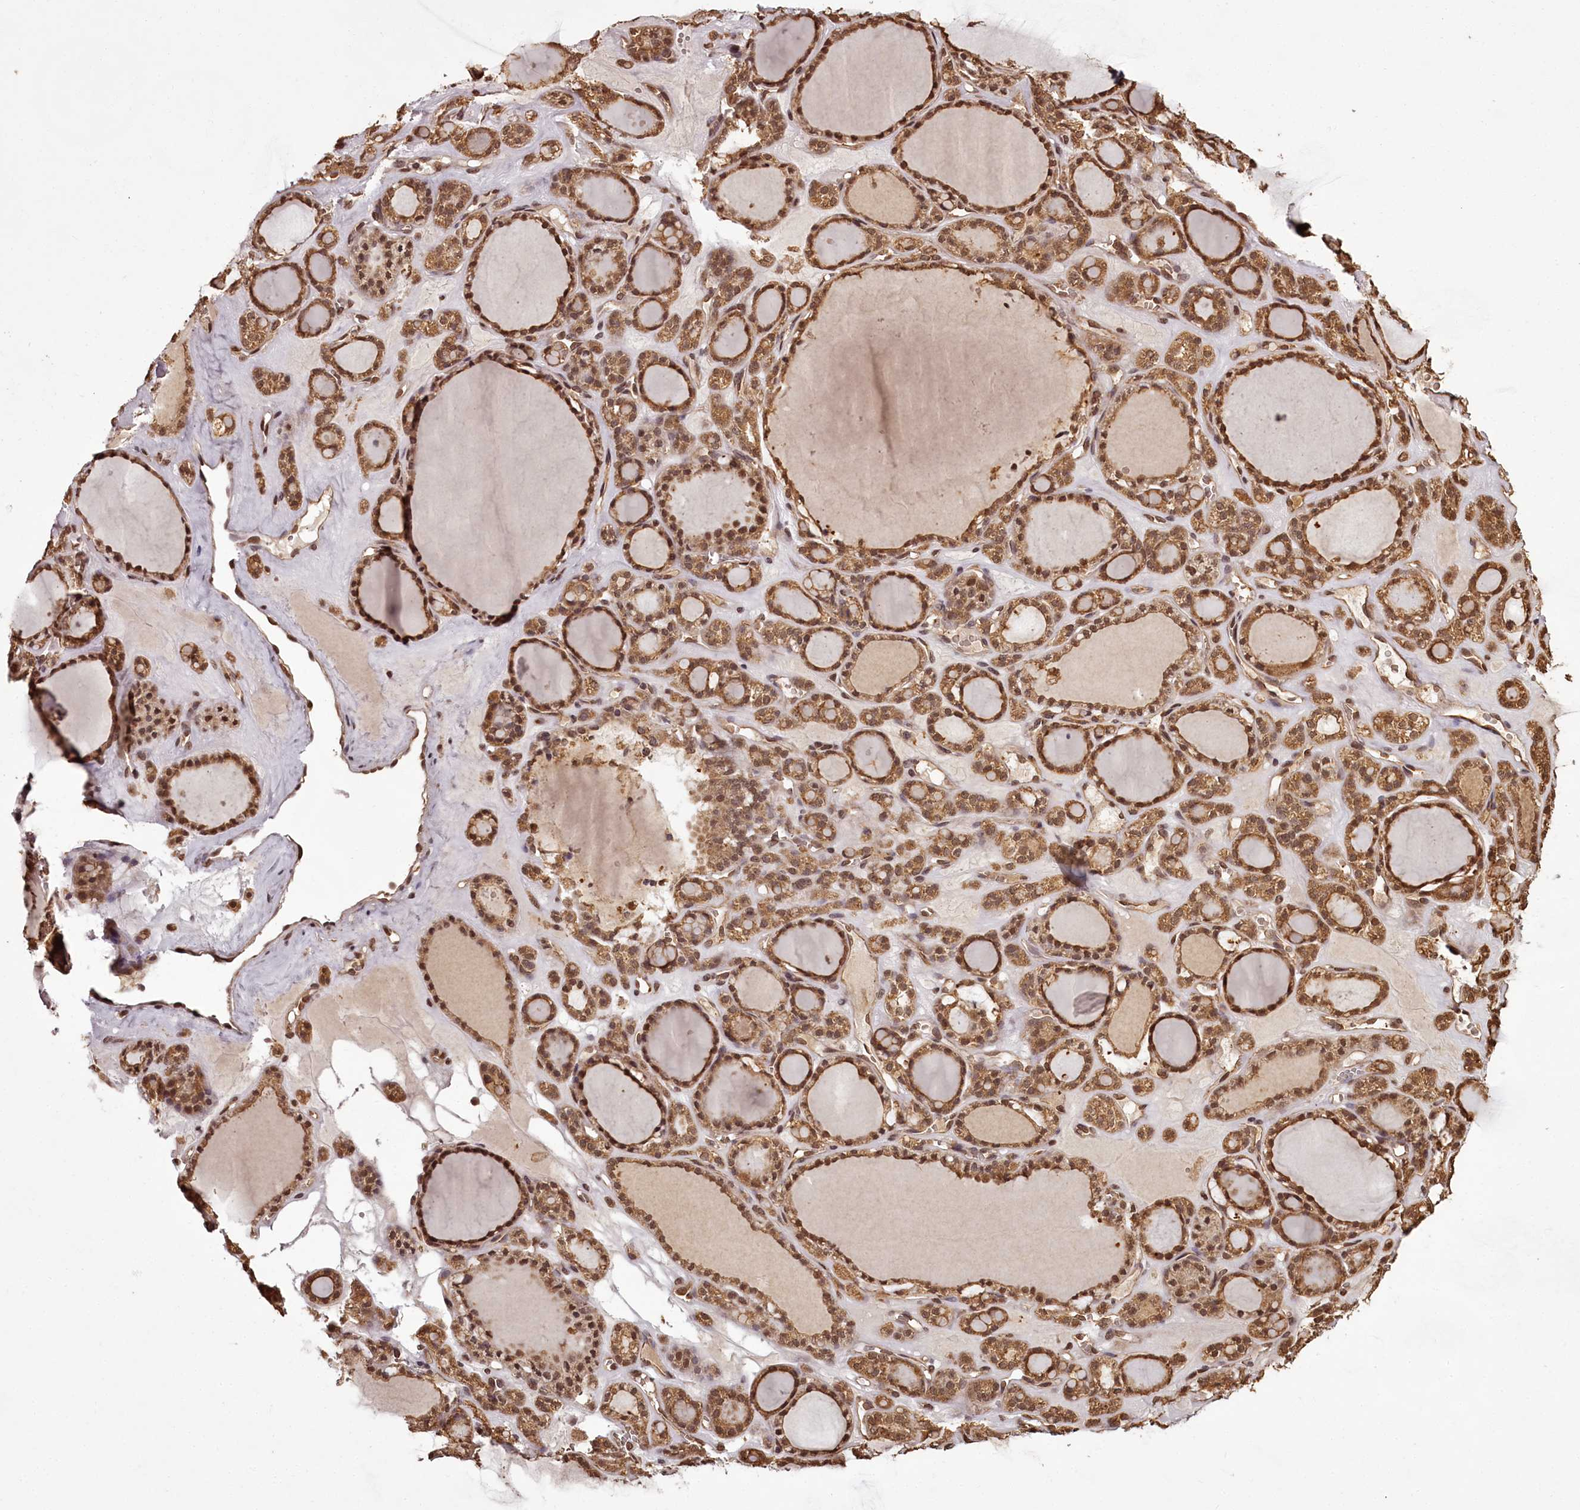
{"staining": {"intensity": "moderate", "quantity": ">75%", "location": "cytoplasmic/membranous,nuclear"}, "tissue": "thyroid gland", "cell_type": "Glandular cells", "image_type": "normal", "snomed": [{"axis": "morphology", "description": "Normal tissue, NOS"}, {"axis": "topography", "description": "Thyroid gland"}], "caption": "Moderate cytoplasmic/membranous,nuclear expression is seen in about >75% of glandular cells in benign thyroid gland. Using DAB (3,3'-diaminobenzidine) (brown) and hematoxylin (blue) stains, captured at high magnification using brightfield microscopy.", "gene": "NPRL2", "patient": {"sex": "female", "age": 28}}